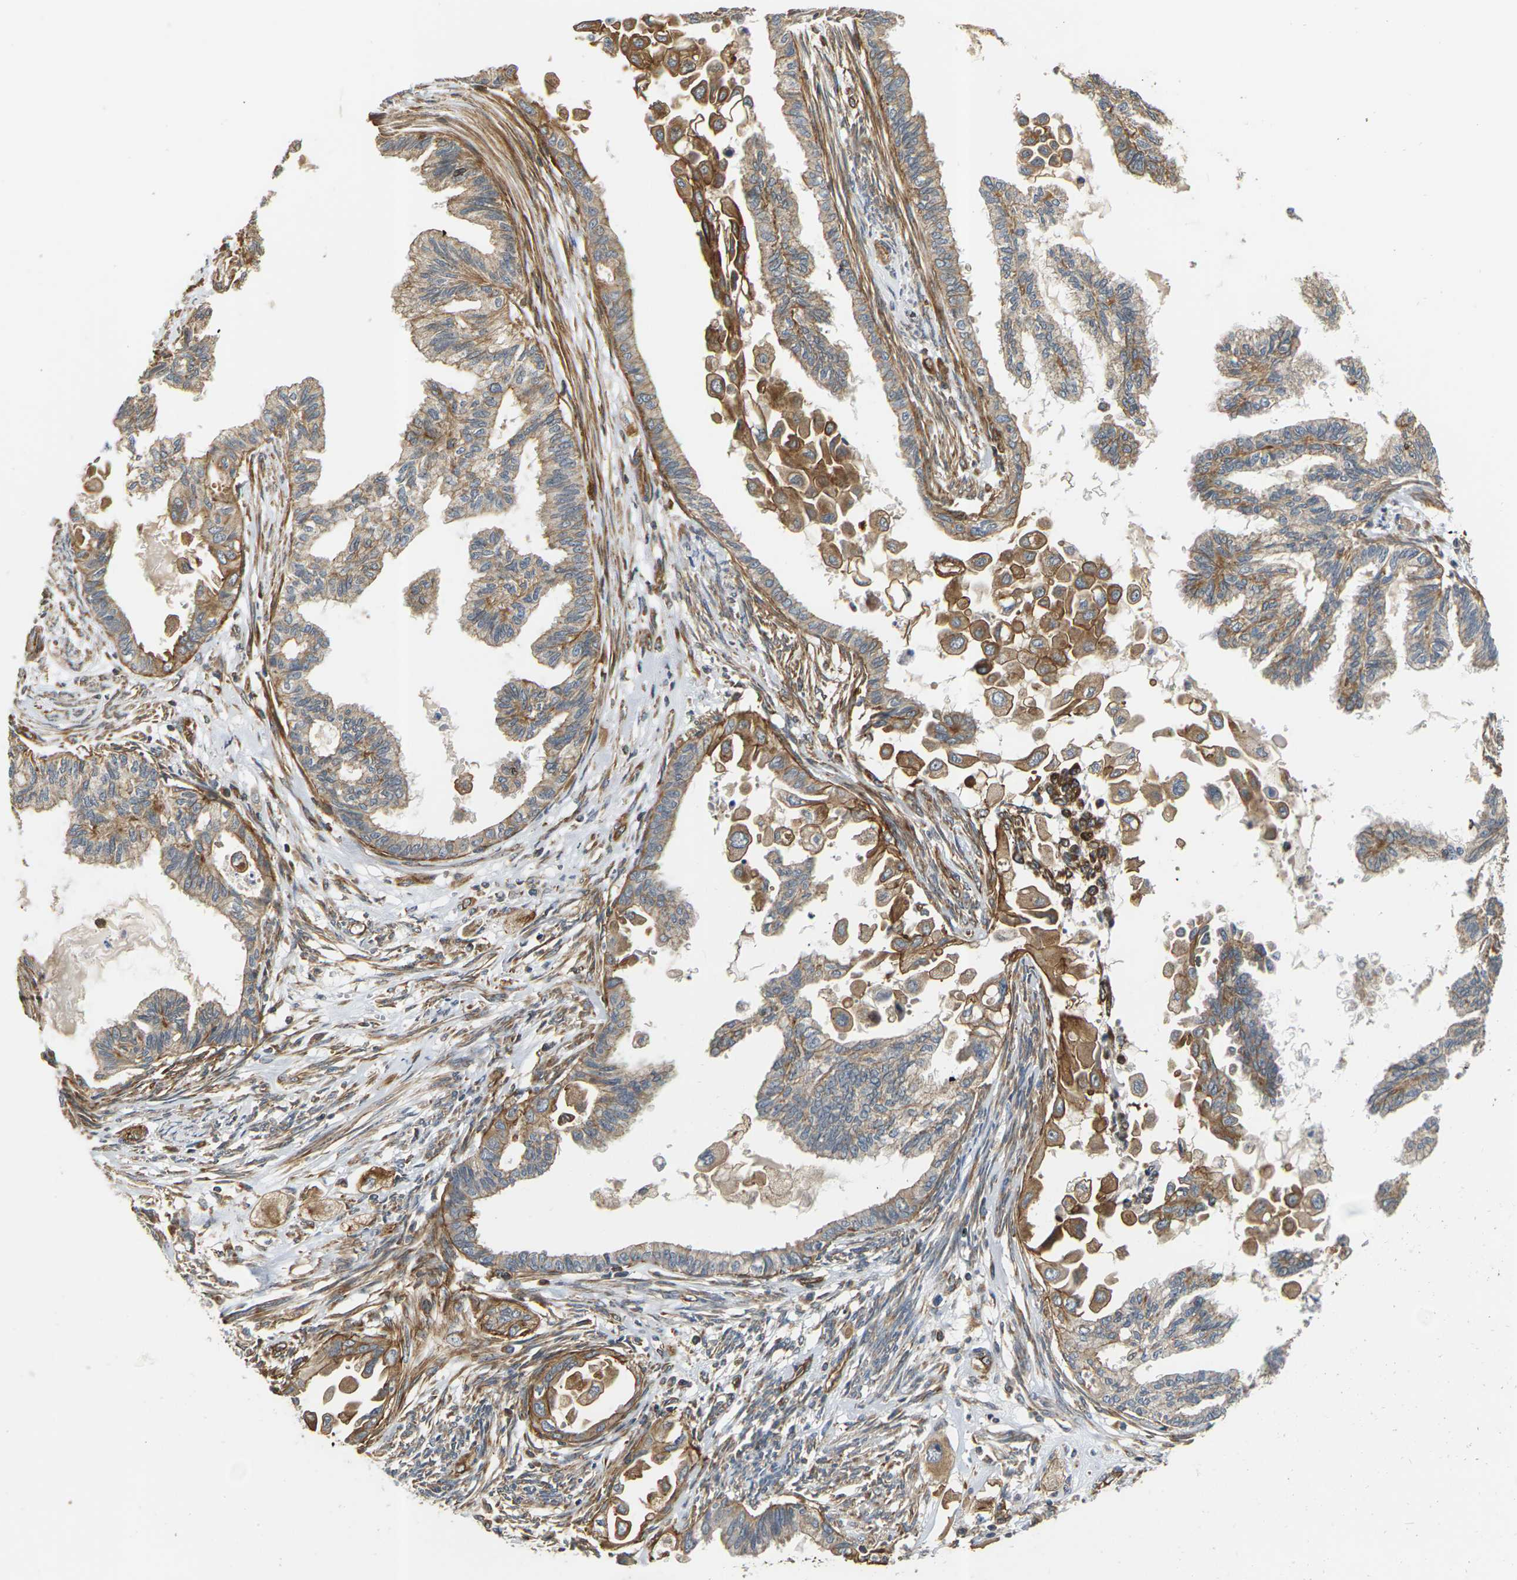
{"staining": {"intensity": "weak", "quantity": ">75%", "location": "cytoplasmic/membranous"}, "tissue": "cervical cancer", "cell_type": "Tumor cells", "image_type": "cancer", "snomed": [{"axis": "morphology", "description": "Normal tissue, NOS"}, {"axis": "morphology", "description": "Adenocarcinoma, NOS"}, {"axis": "topography", "description": "Cervix"}, {"axis": "topography", "description": "Endometrium"}], "caption": "Human cervical cancer stained for a protein (brown) exhibits weak cytoplasmic/membranous positive expression in about >75% of tumor cells.", "gene": "PCDHB4", "patient": {"sex": "female", "age": 86}}